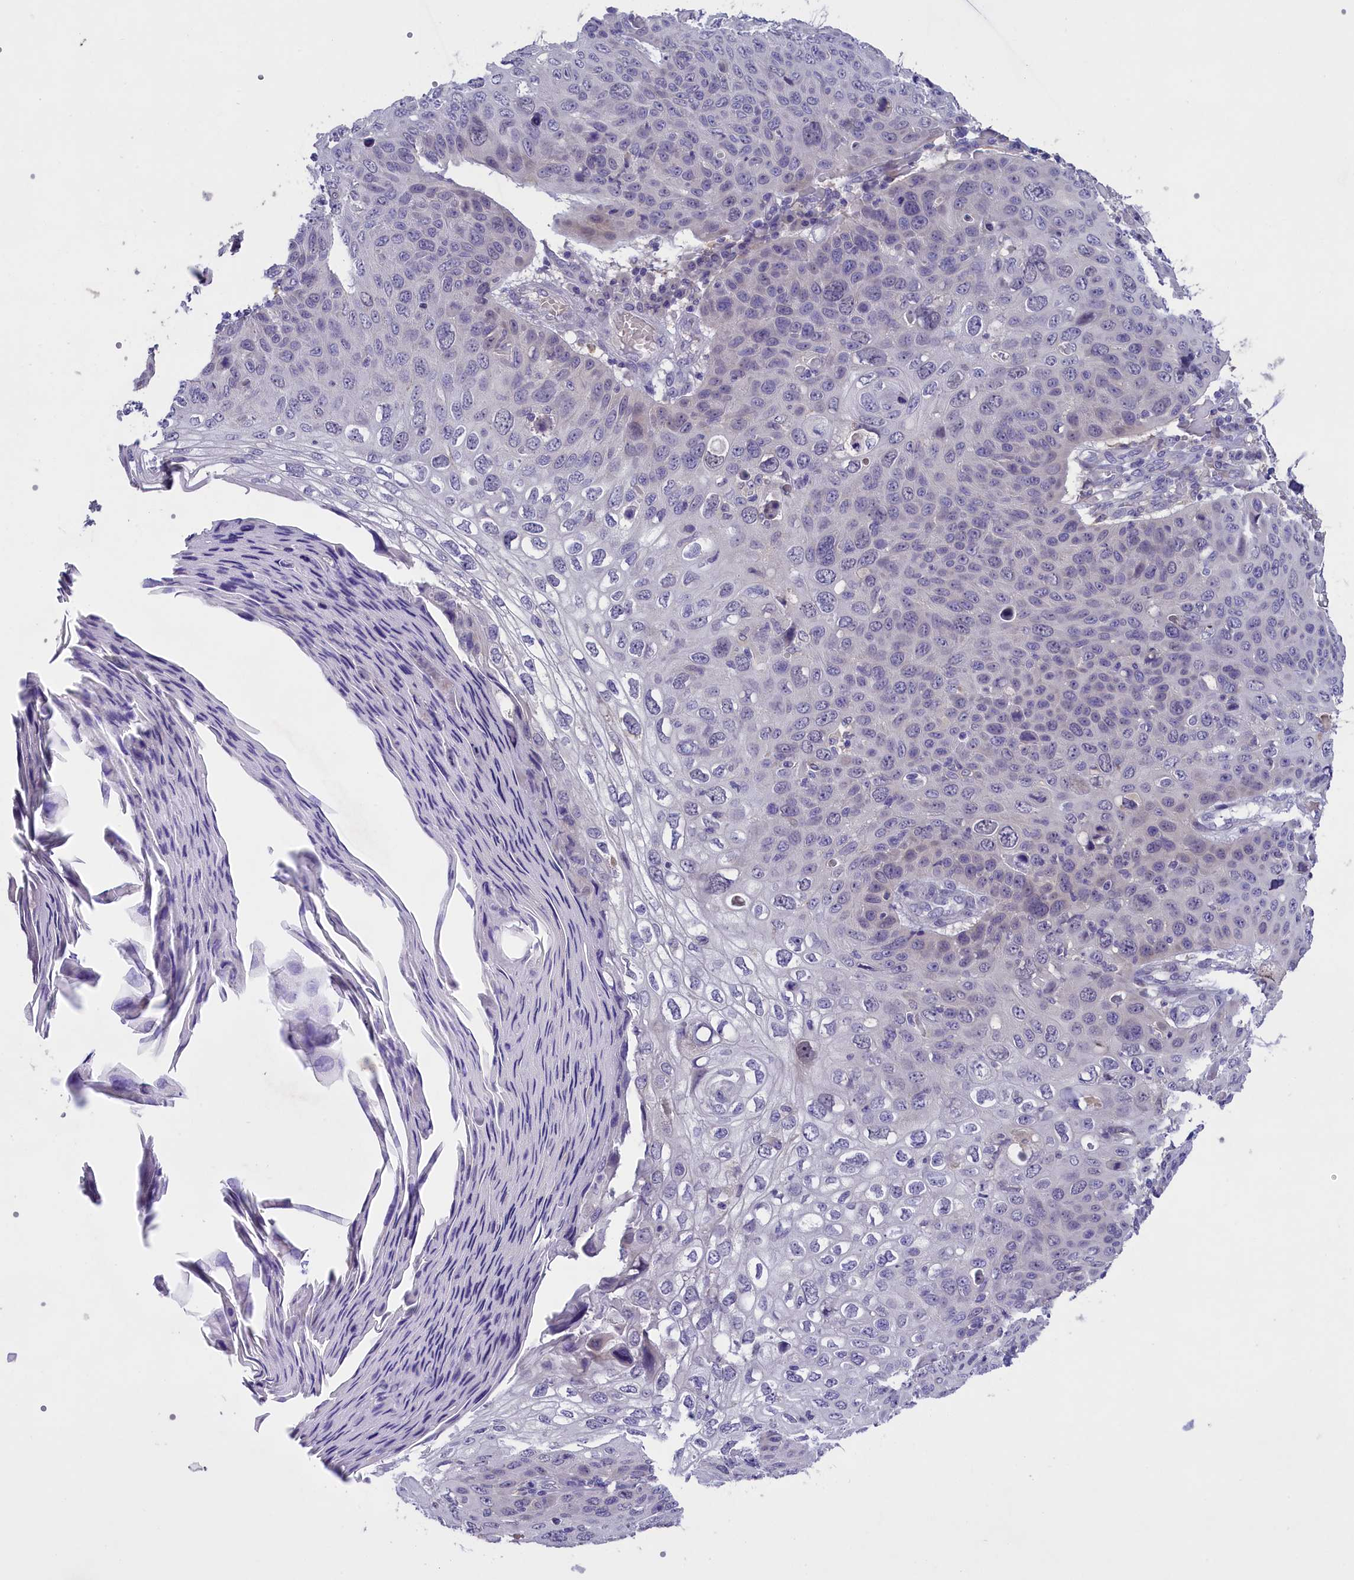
{"staining": {"intensity": "negative", "quantity": "none", "location": "none"}, "tissue": "skin cancer", "cell_type": "Tumor cells", "image_type": "cancer", "snomed": [{"axis": "morphology", "description": "Squamous cell carcinoma, NOS"}, {"axis": "topography", "description": "Skin"}], "caption": "Immunohistochemistry histopathology image of skin cancer stained for a protein (brown), which demonstrates no expression in tumor cells.", "gene": "ENPP6", "patient": {"sex": "female", "age": 90}}